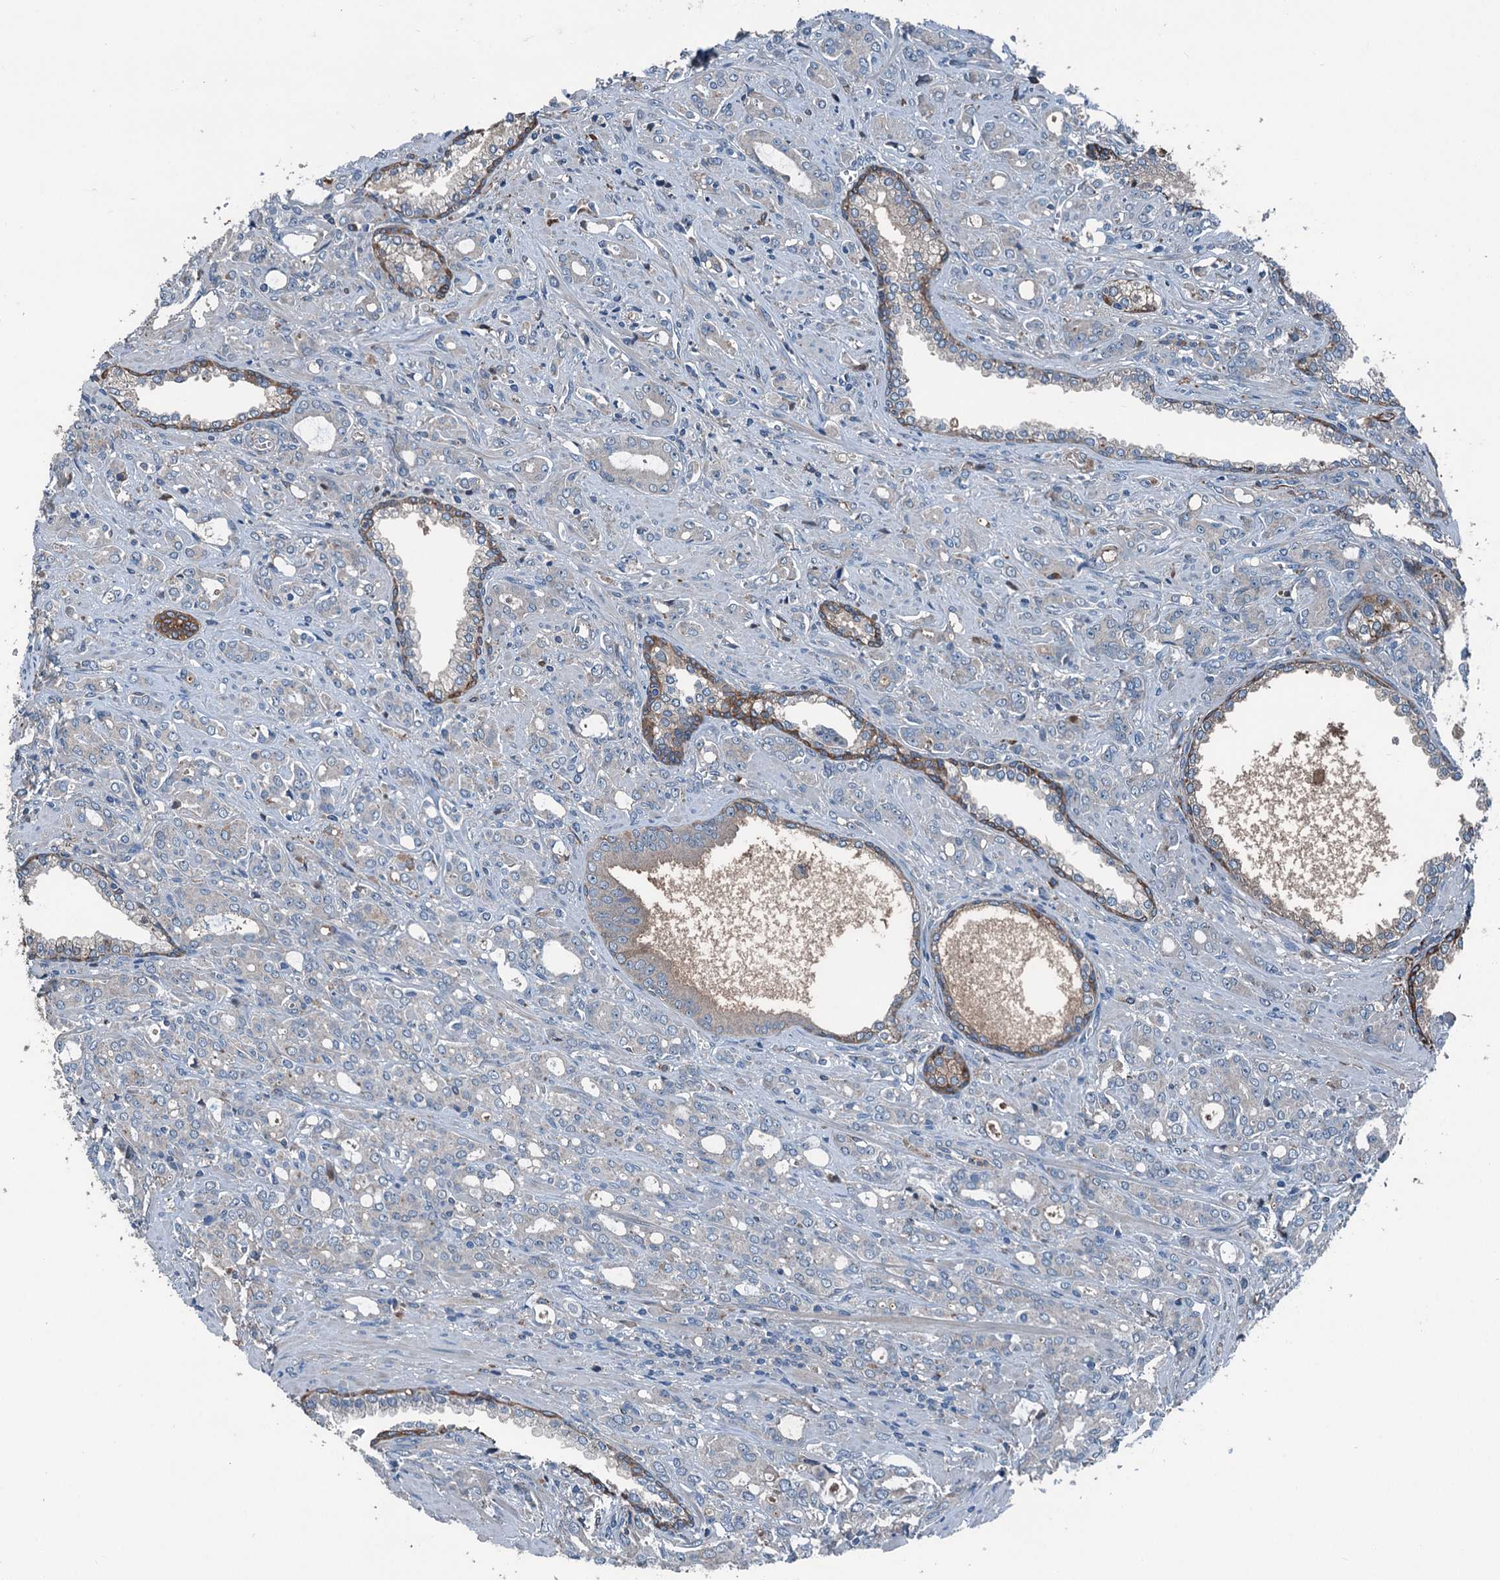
{"staining": {"intensity": "negative", "quantity": "none", "location": "none"}, "tissue": "prostate cancer", "cell_type": "Tumor cells", "image_type": "cancer", "snomed": [{"axis": "morphology", "description": "Adenocarcinoma, High grade"}, {"axis": "topography", "description": "Prostate"}], "caption": "Immunohistochemistry micrograph of neoplastic tissue: human high-grade adenocarcinoma (prostate) stained with DAB shows no significant protein positivity in tumor cells. (DAB (3,3'-diaminobenzidine) IHC, high magnification).", "gene": "PDSS1", "patient": {"sex": "male", "age": 72}}